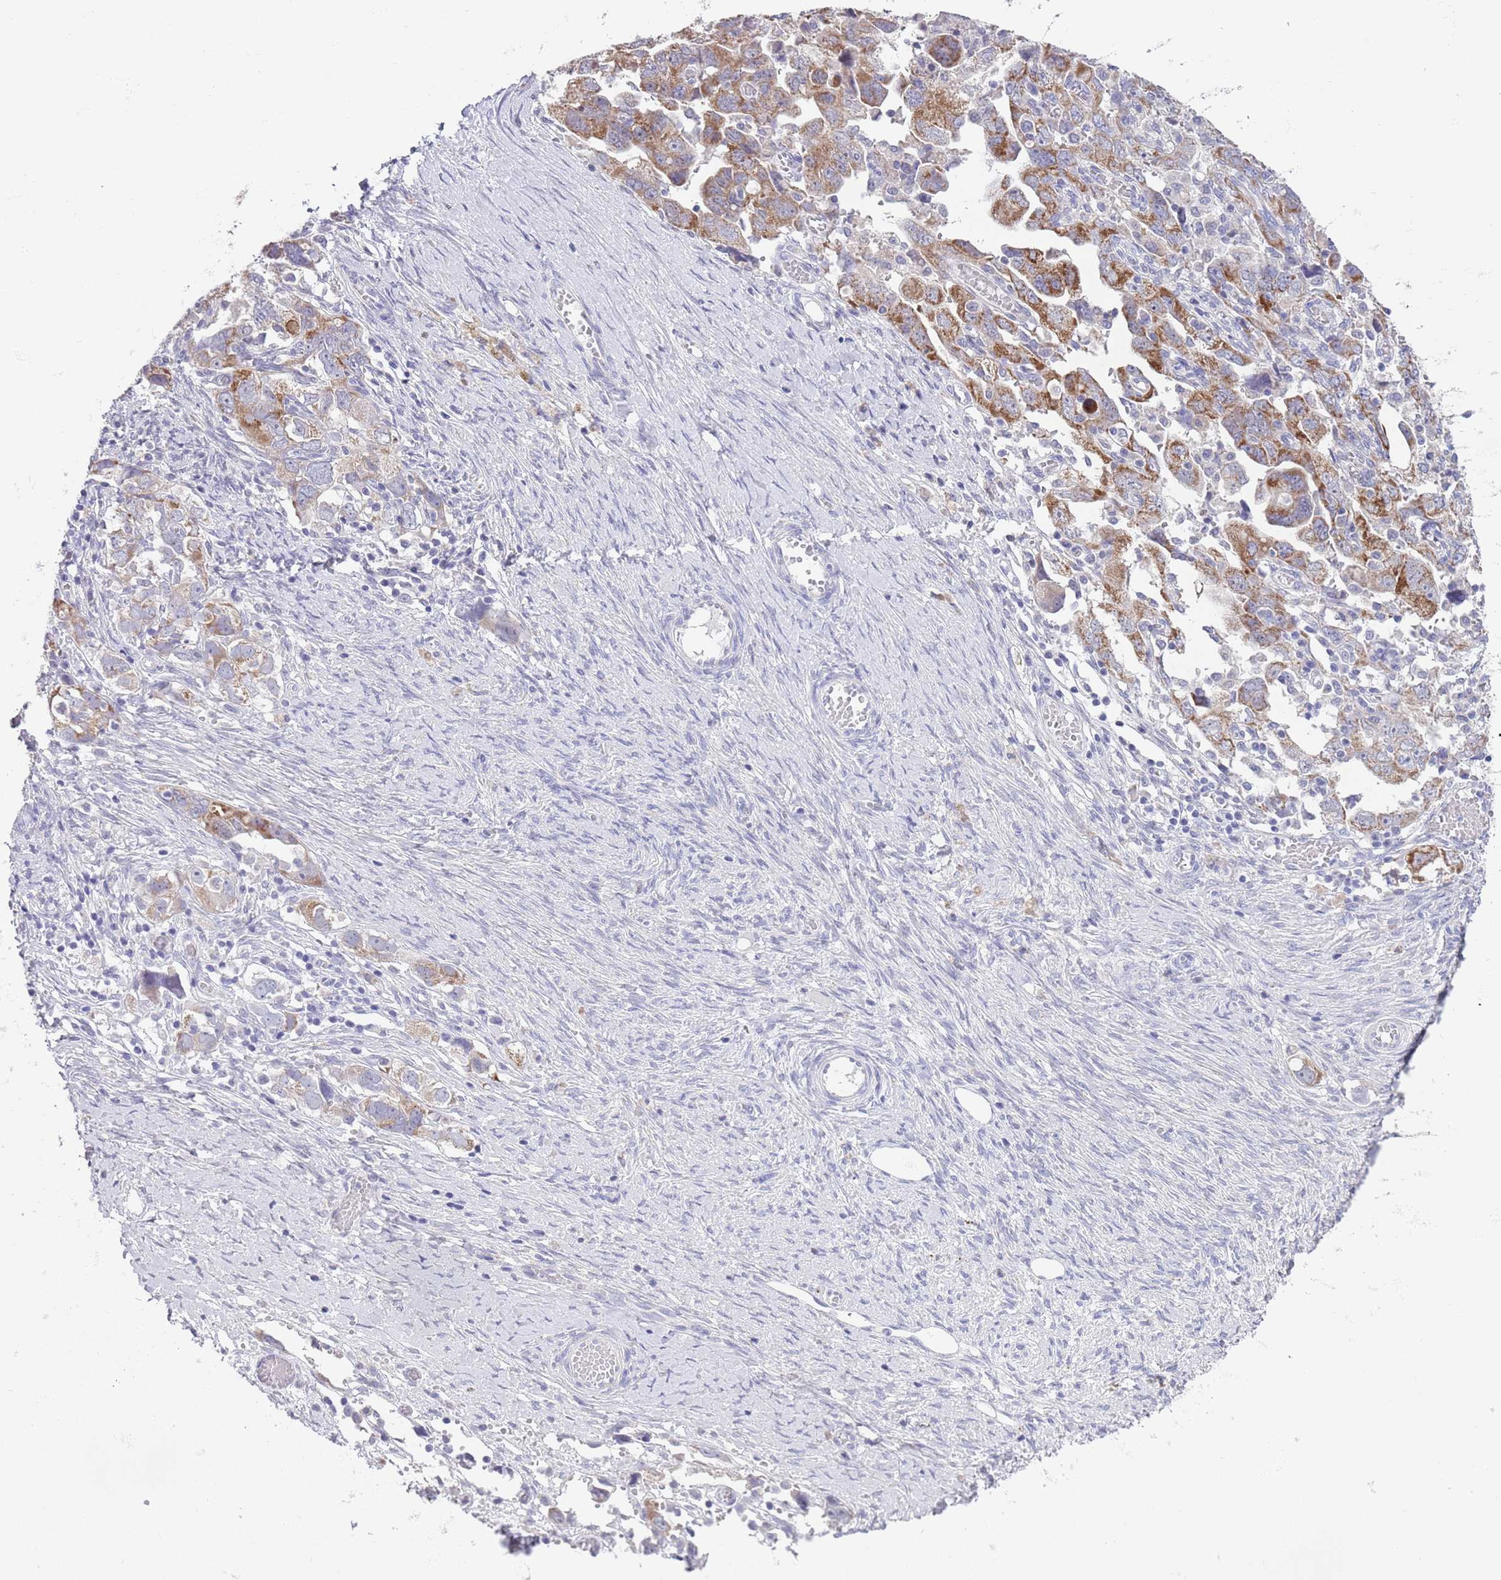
{"staining": {"intensity": "moderate", "quantity": "25%-75%", "location": "cytoplasmic/membranous"}, "tissue": "ovarian cancer", "cell_type": "Tumor cells", "image_type": "cancer", "snomed": [{"axis": "morphology", "description": "Carcinoma, NOS"}, {"axis": "morphology", "description": "Cystadenocarcinoma, serous, NOS"}, {"axis": "topography", "description": "Ovary"}], "caption": "Ovarian carcinoma was stained to show a protein in brown. There is medium levels of moderate cytoplasmic/membranous staining in approximately 25%-75% of tumor cells.", "gene": "SPIRE2", "patient": {"sex": "female", "age": 69}}